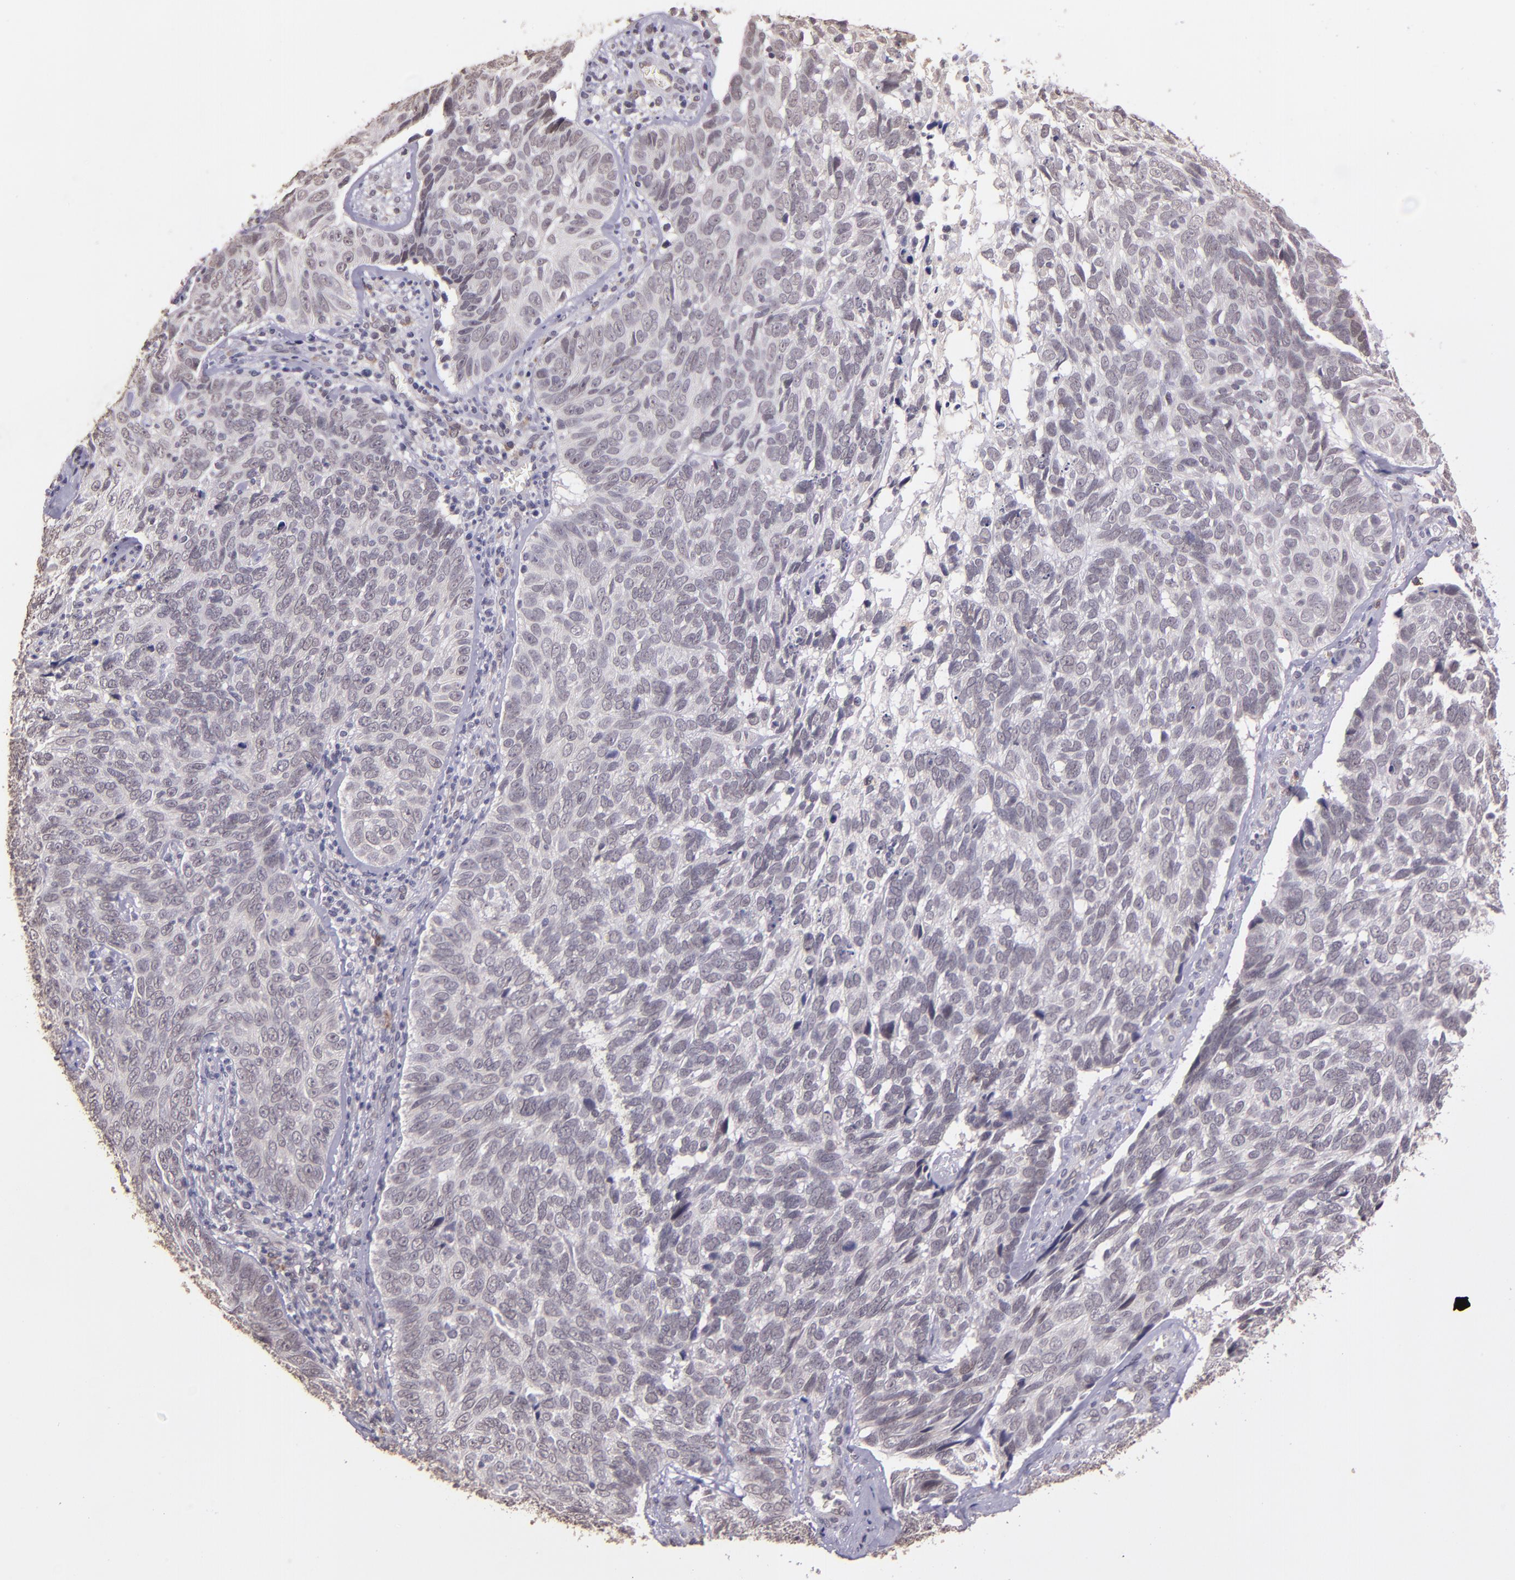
{"staining": {"intensity": "negative", "quantity": "none", "location": "none"}, "tissue": "skin cancer", "cell_type": "Tumor cells", "image_type": "cancer", "snomed": [{"axis": "morphology", "description": "Basal cell carcinoma"}, {"axis": "topography", "description": "Skin"}], "caption": "High magnification brightfield microscopy of skin basal cell carcinoma stained with DAB (brown) and counterstained with hematoxylin (blue): tumor cells show no significant expression. (Stains: DAB immunohistochemistry (IHC) with hematoxylin counter stain, Microscopy: brightfield microscopy at high magnification).", "gene": "TAF7L", "patient": {"sex": "male", "age": 72}}